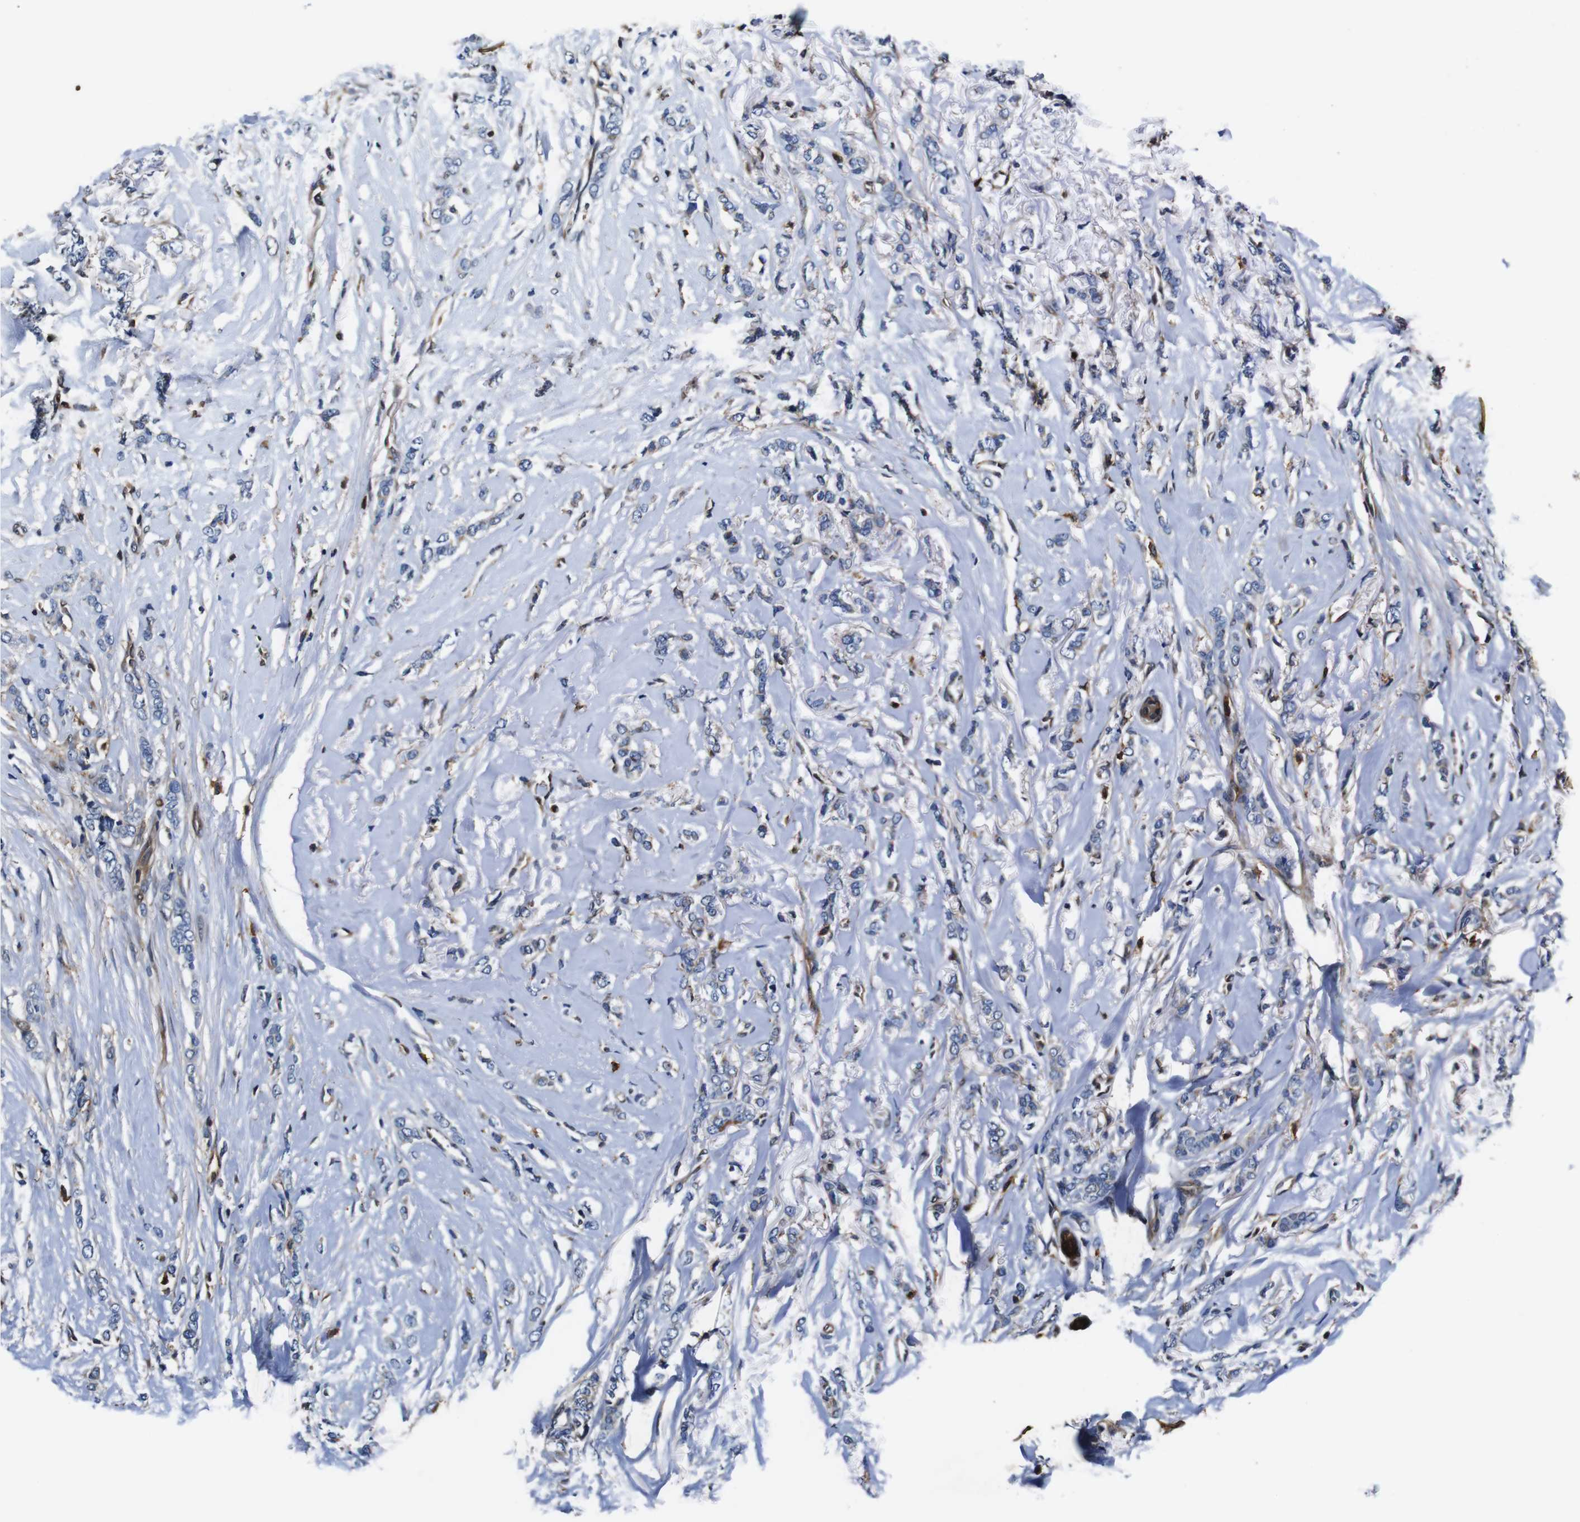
{"staining": {"intensity": "negative", "quantity": "none", "location": "none"}, "tissue": "breast cancer", "cell_type": "Tumor cells", "image_type": "cancer", "snomed": [{"axis": "morphology", "description": "Lobular carcinoma"}, {"axis": "topography", "description": "Skin"}, {"axis": "topography", "description": "Breast"}], "caption": "Protein analysis of lobular carcinoma (breast) reveals no significant staining in tumor cells. (IHC, brightfield microscopy, high magnification).", "gene": "ANXA1", "patient": {"sex": "female", "age": 46}}